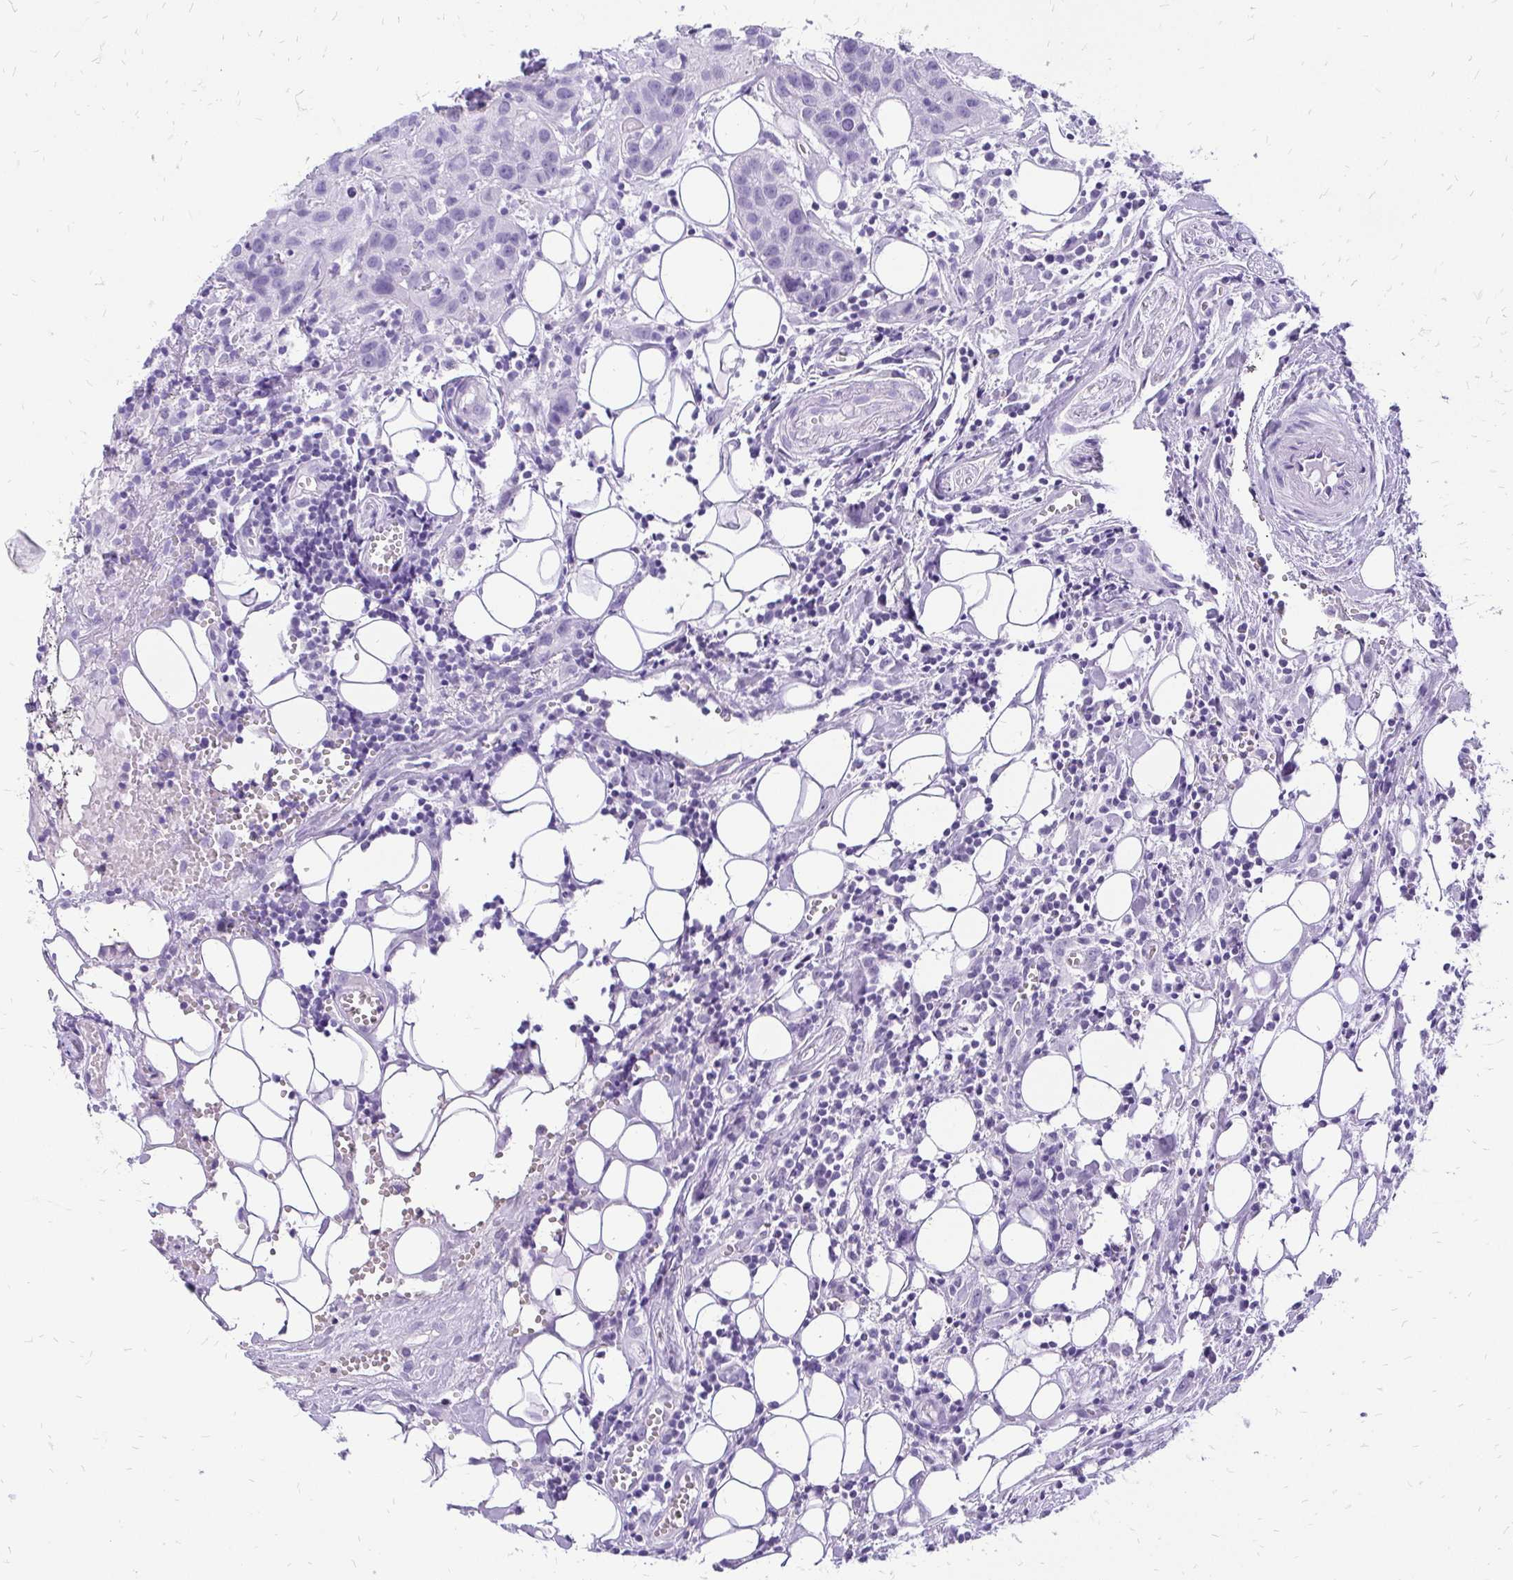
{"staining": {"intensity": "negative", "quantity": "none", "location": "none"}, "tissue": "head and neck cancer", "cell_type": "Tumor cells", "image_type": "cancer", "snomed": [{"axis": "morphology", "description": "Squamous cell carcinoma, NOS"}, {"axis": "topography", "description": "Oral tissue"}, {"axis": "topography", "description": "Head-Neck"}], "caption": "High magnification brightfield microscopy of head and neck cancer (squamous cell carcinoma) stained with DAB (3,3'-diaminobenzidine) (brown) and counterstained with hematoxylin (blue): tumor cells show no significant staining.", "gene": "SLC32A1", "patient": {"sex": "male", "age": 58}}